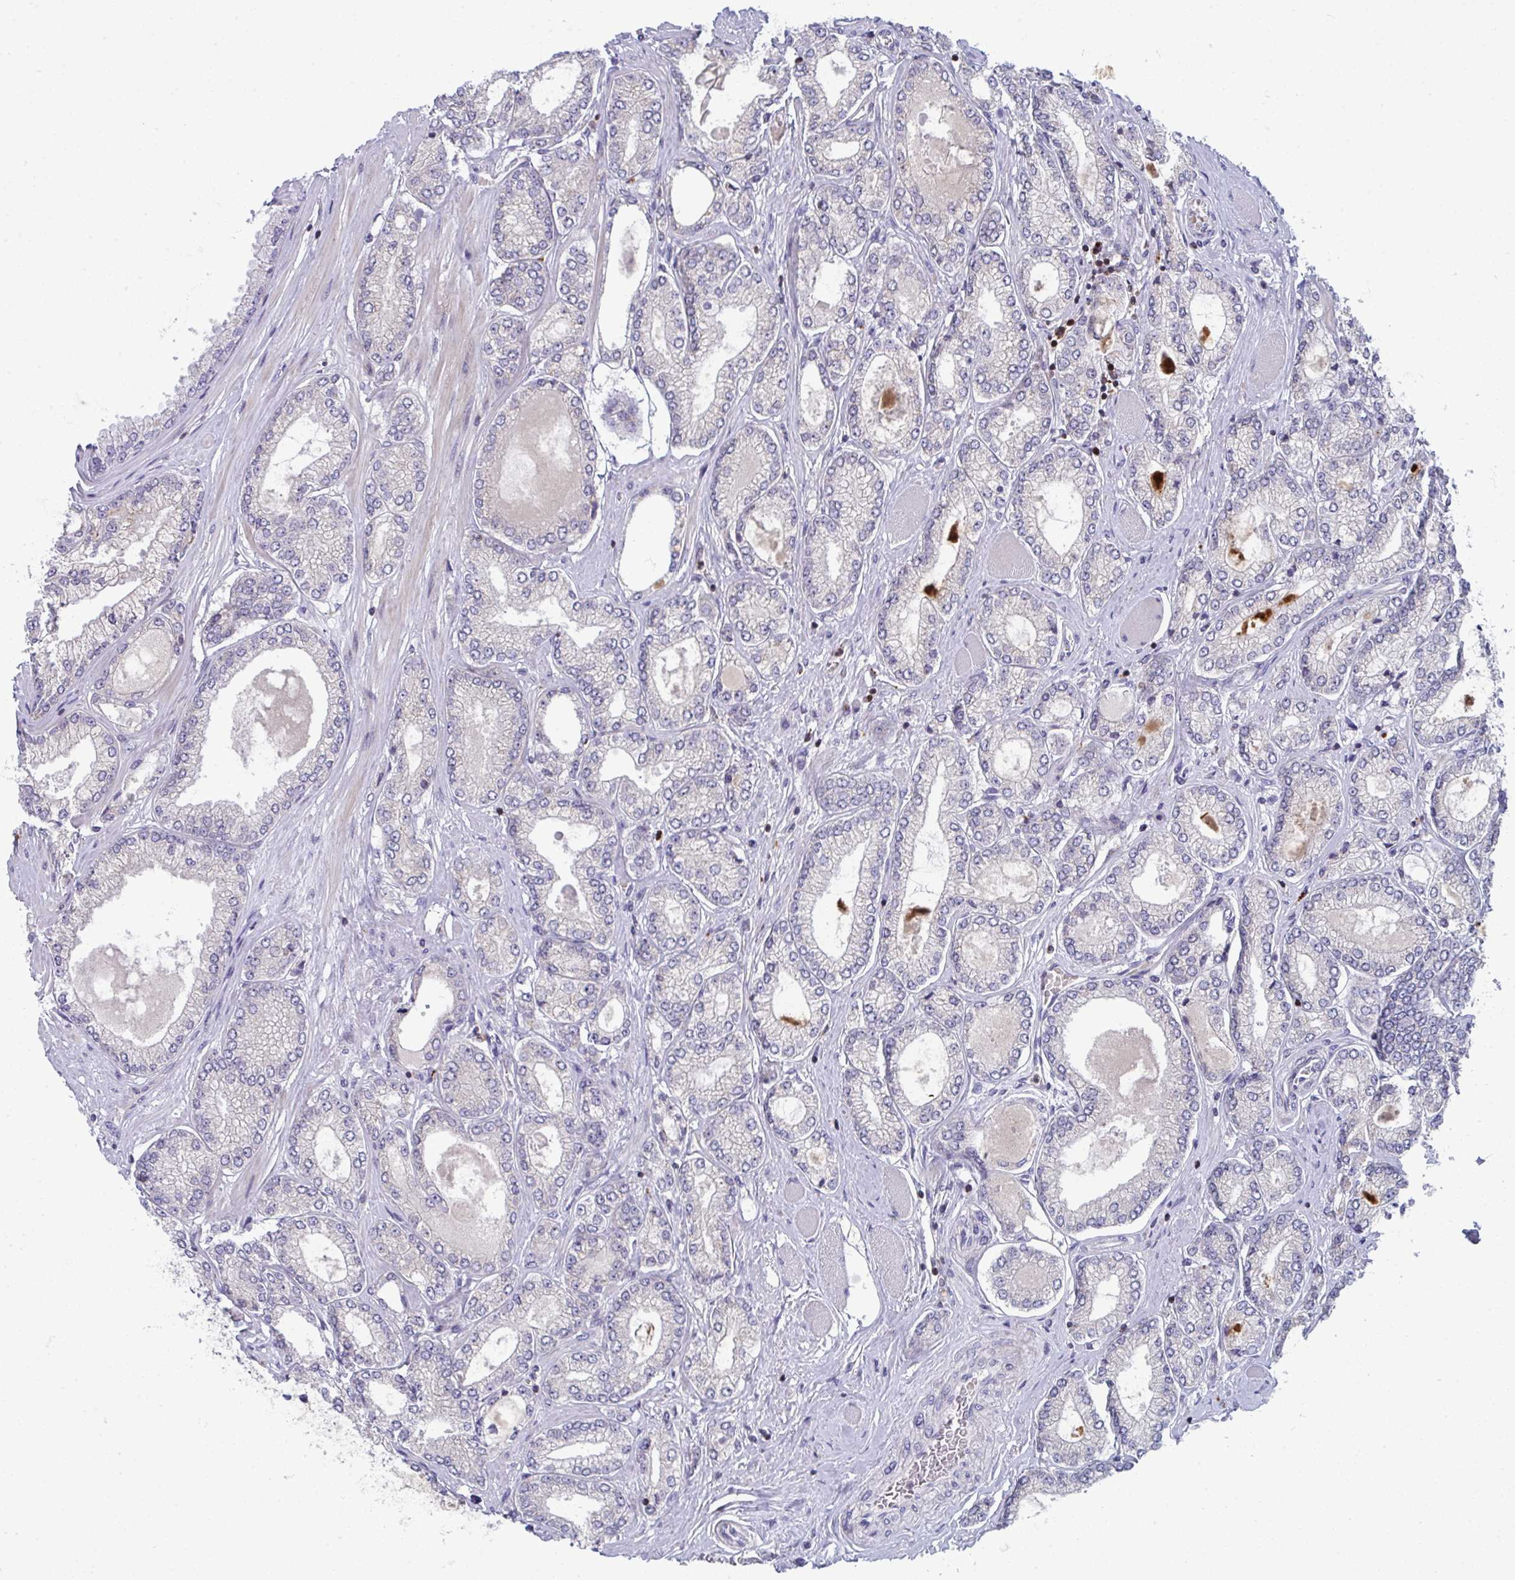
{"staining": {"intensity": "negative", "quantity": "none", "location": "none"}, "tissue": "prostate cancer", "cell_type": "Tumor cells", "image_type": "cancer", "snomed": [{"axis": "morphology", "description": "Adenocarcinoma, High grade"}, {"axis": "topography", "description": "Prostate"}], "caption": "Immunohistochemistry of human high-grade adenocarcinoma (prostate) shows no expression in tumor cells. (IHC, brightfield microscopy, high magnification).", "gene": "AOC2", "patient": {"sex": "male", "age": 68}}